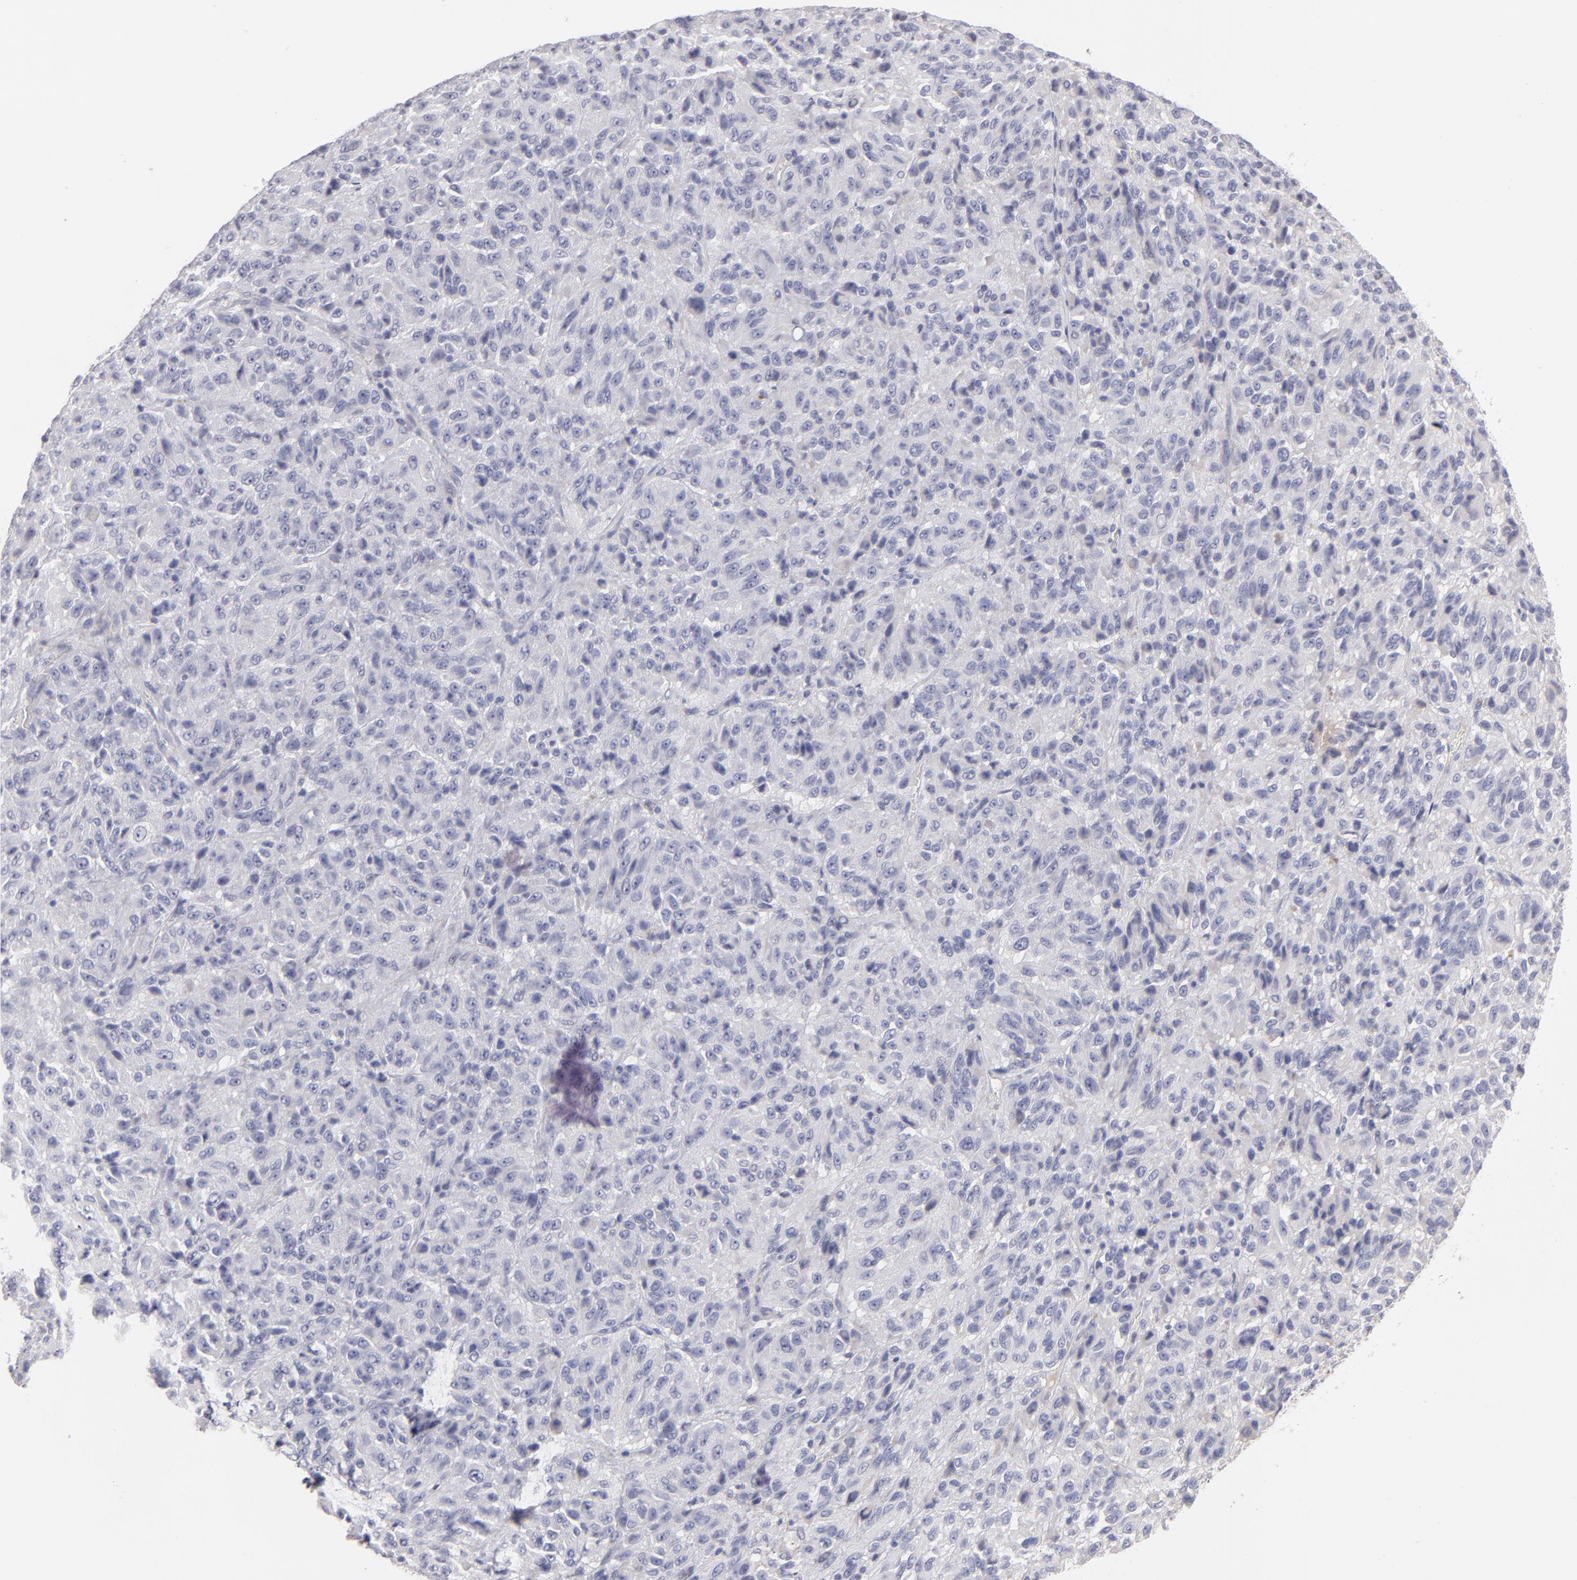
{"staining": {"intensity": "negative", "quantity": "none", "location": "none"}, "tissue": "melanoma", "cell_type": "Tumor cells", "image_type": "cancer", "snomed": [{"axis": "morphology", "description": "Malignant melanoma, Metastatic site"}, {"axis": "topography", "description": "Lung"}], "caption": "DAB immunohistochemical staining of melanoma reveals no significant expression in tumor cells.", "gene": "ABCC4", "patient": {"sex": "male", "age": 64}}